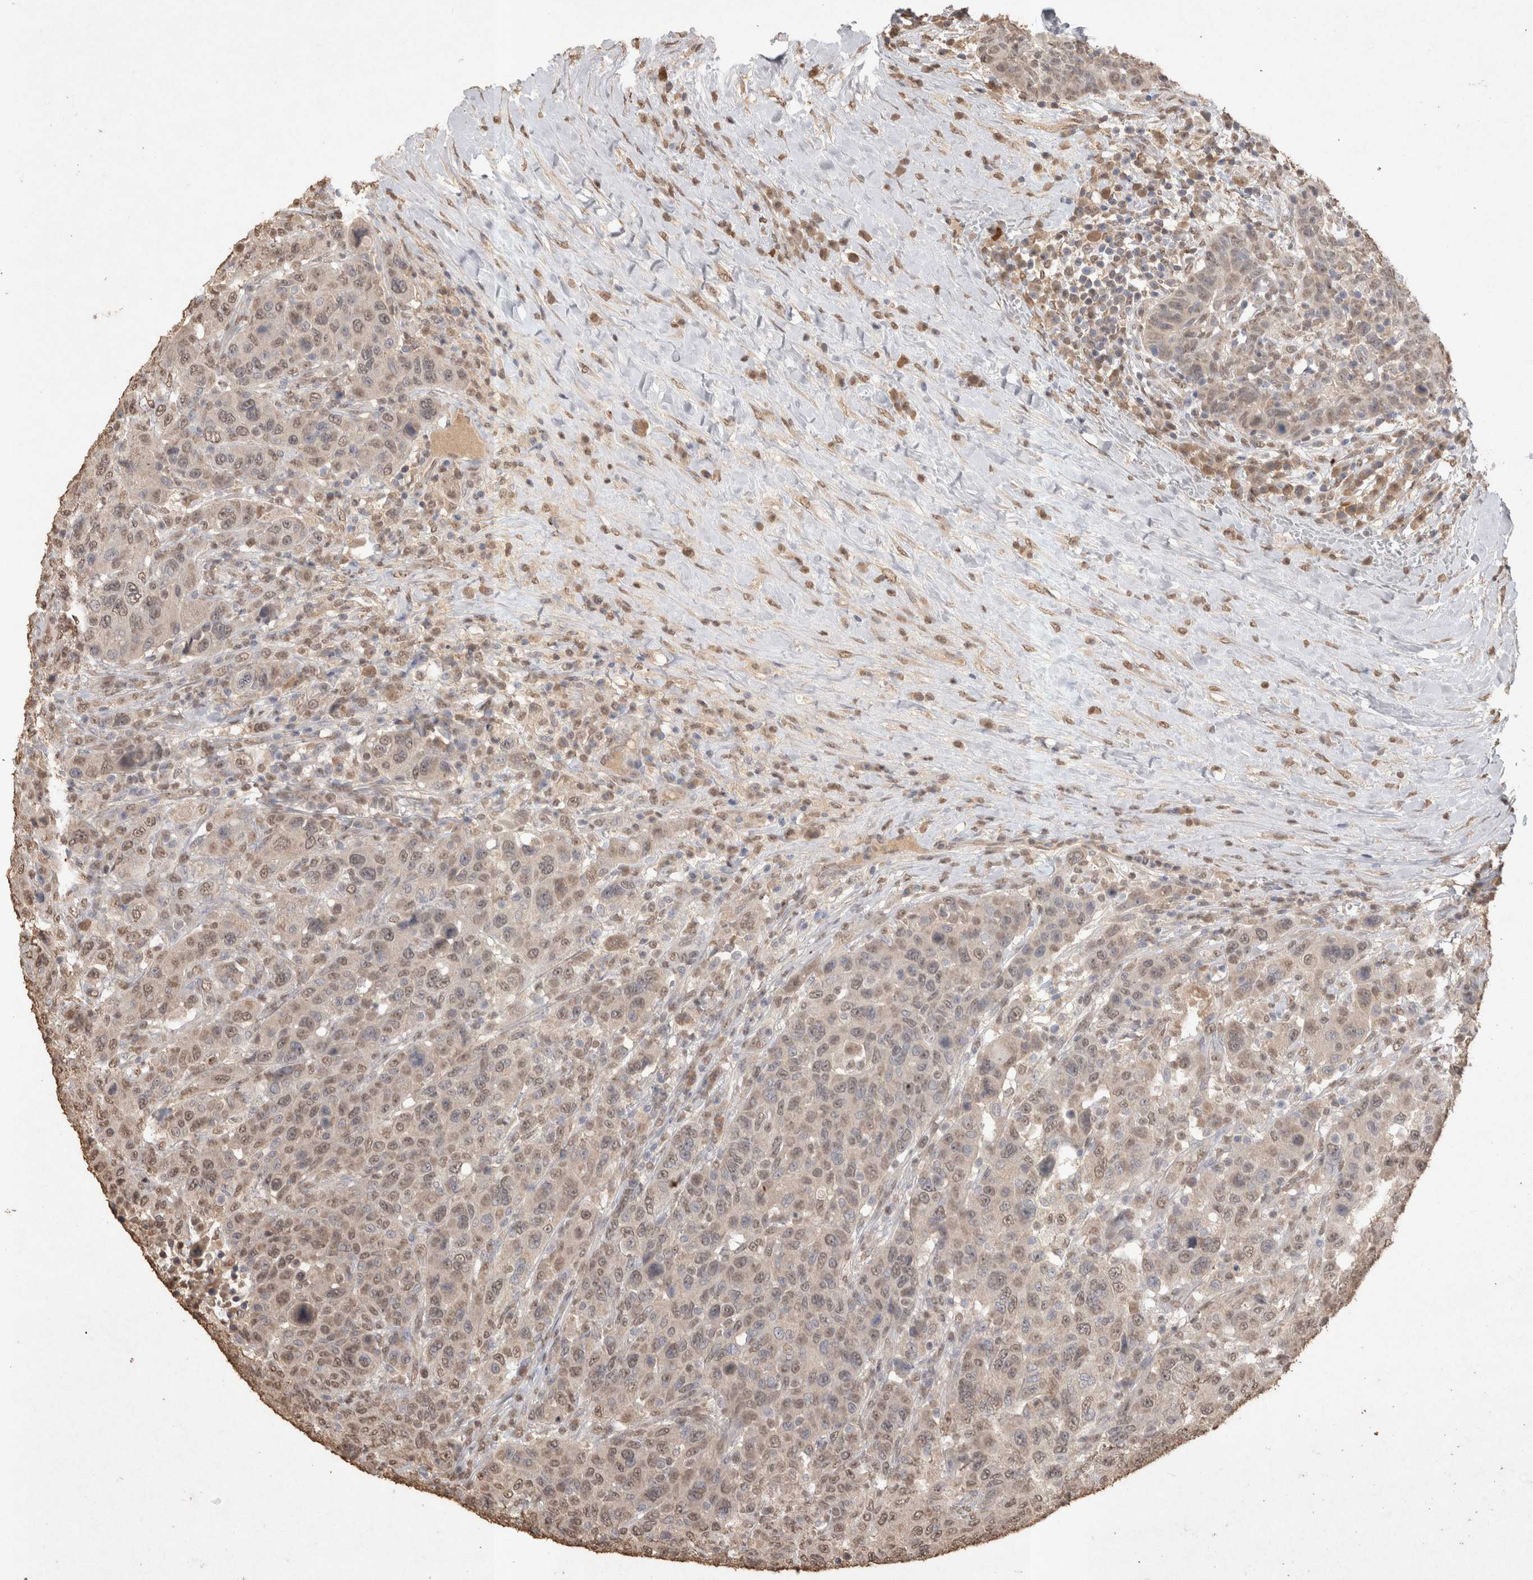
{"staining": {"intensity": "weak", "quantity": ">75%", "location": "nuclear"}, "tissue": "breast cancer", "cell_type": "Tumor cells", "image_type": "cancer", "snomed": [{"axis": "morphology", "description": "Duct carcinoma"}, {"axis": "topography", "description": "Breast"}], "caption": "Approximately >75% of tumor cells in intraductal carcinoma (breast) demonstrate weak nuclear protein expression as visualized by brown immunohistochemical staining.", "gene": "MLX", "patient": {"sex": "female", "age": 37}}